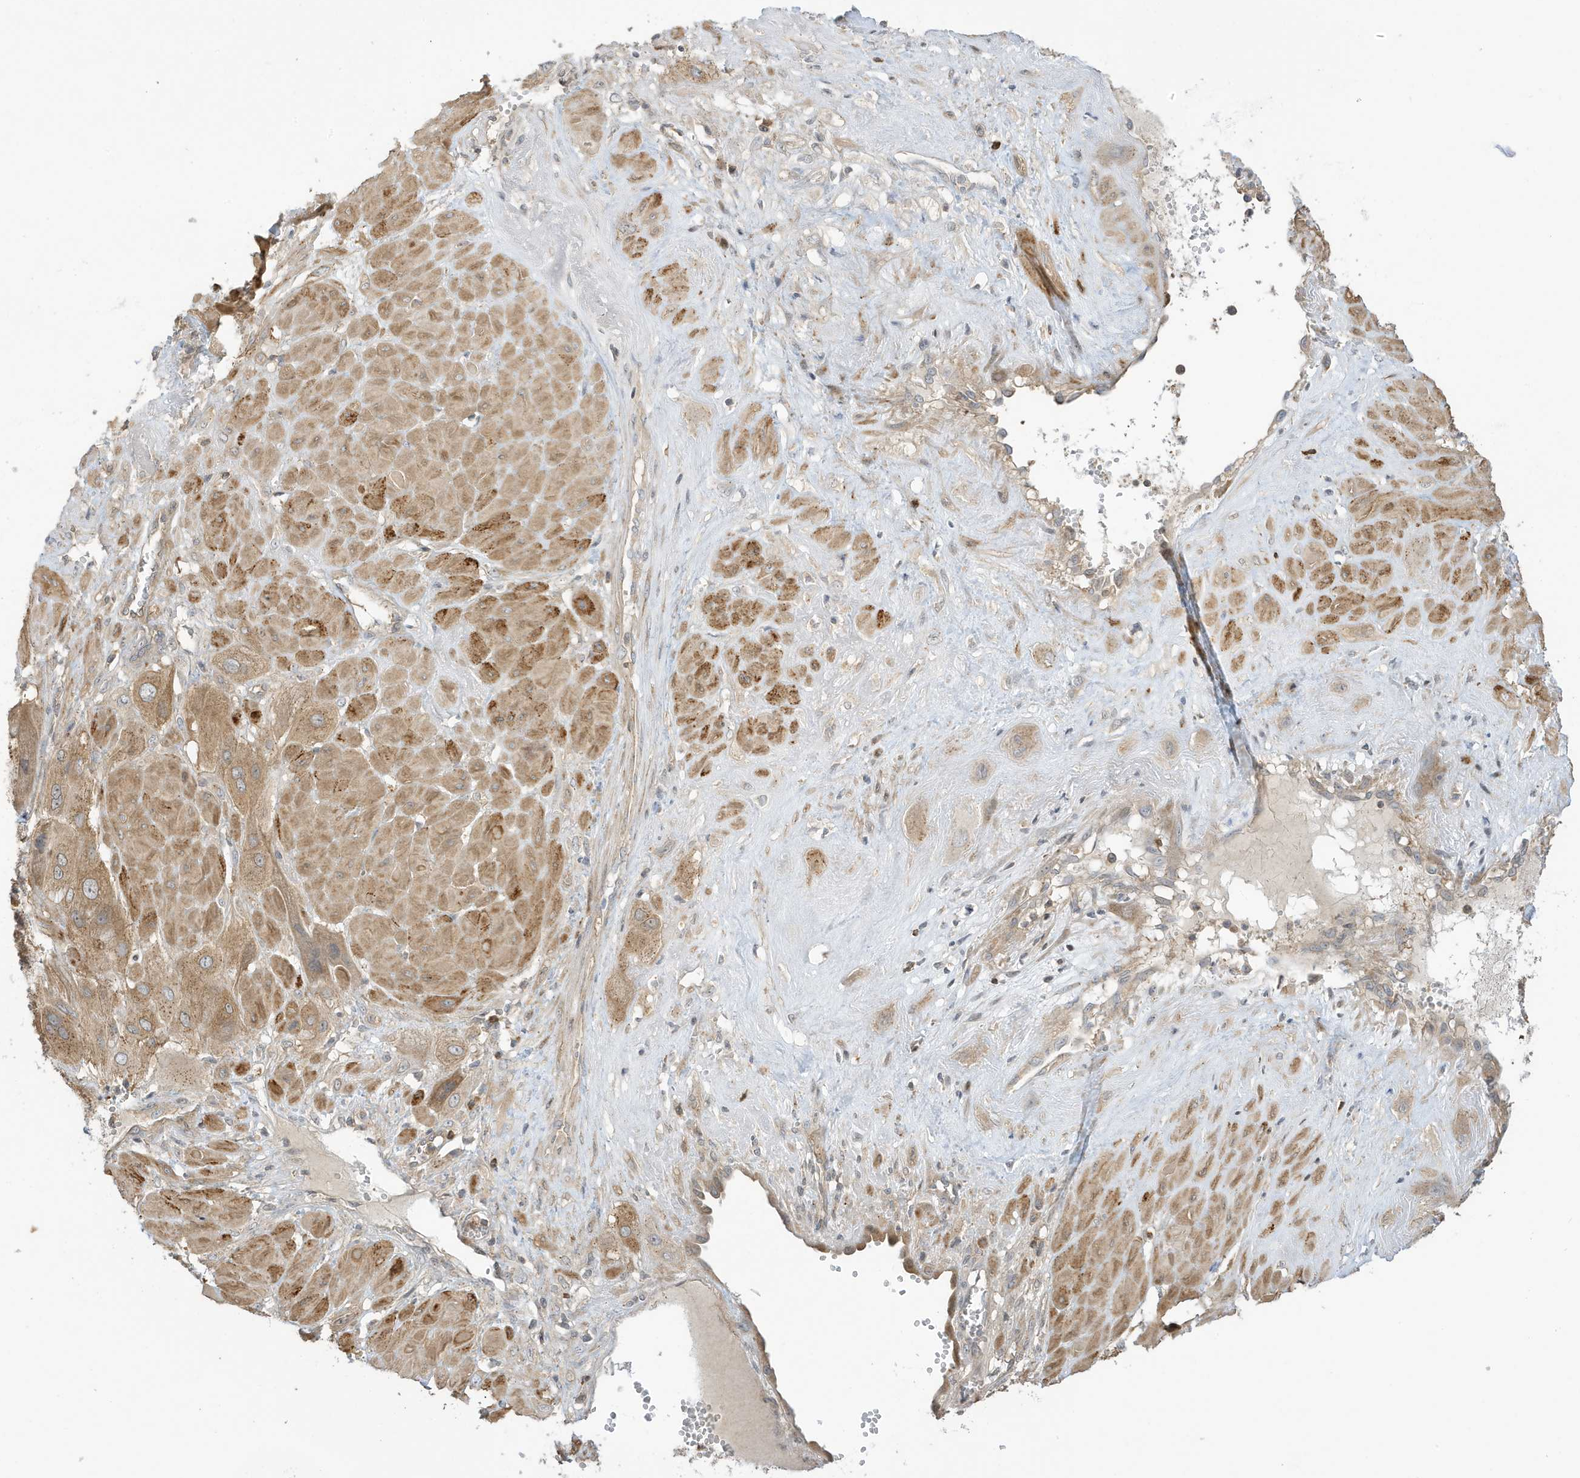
{"staining": {"intensity": "moderate", "quantity": ">75%", "location": "cytoplasmic/membranous"}, "tissue": "cervical cancer", "cell_type": "Tumor cells", "image_type": "cancer", "snomed": [{"axis": "morphology", "description": "Squamous cell carcinoma, NOS"}, {"axis": "topography", "description": "Cervix"}], "caption": "IHC histopathology image of cervical squamous cell carcinoma stained for a protein (brown), which shows medium levels of moderate cytoplasmic/membranous positivity in about >75% of tumor cells.", "gene": "TAB3", "patient": {"sex": "female", "age": 34}}